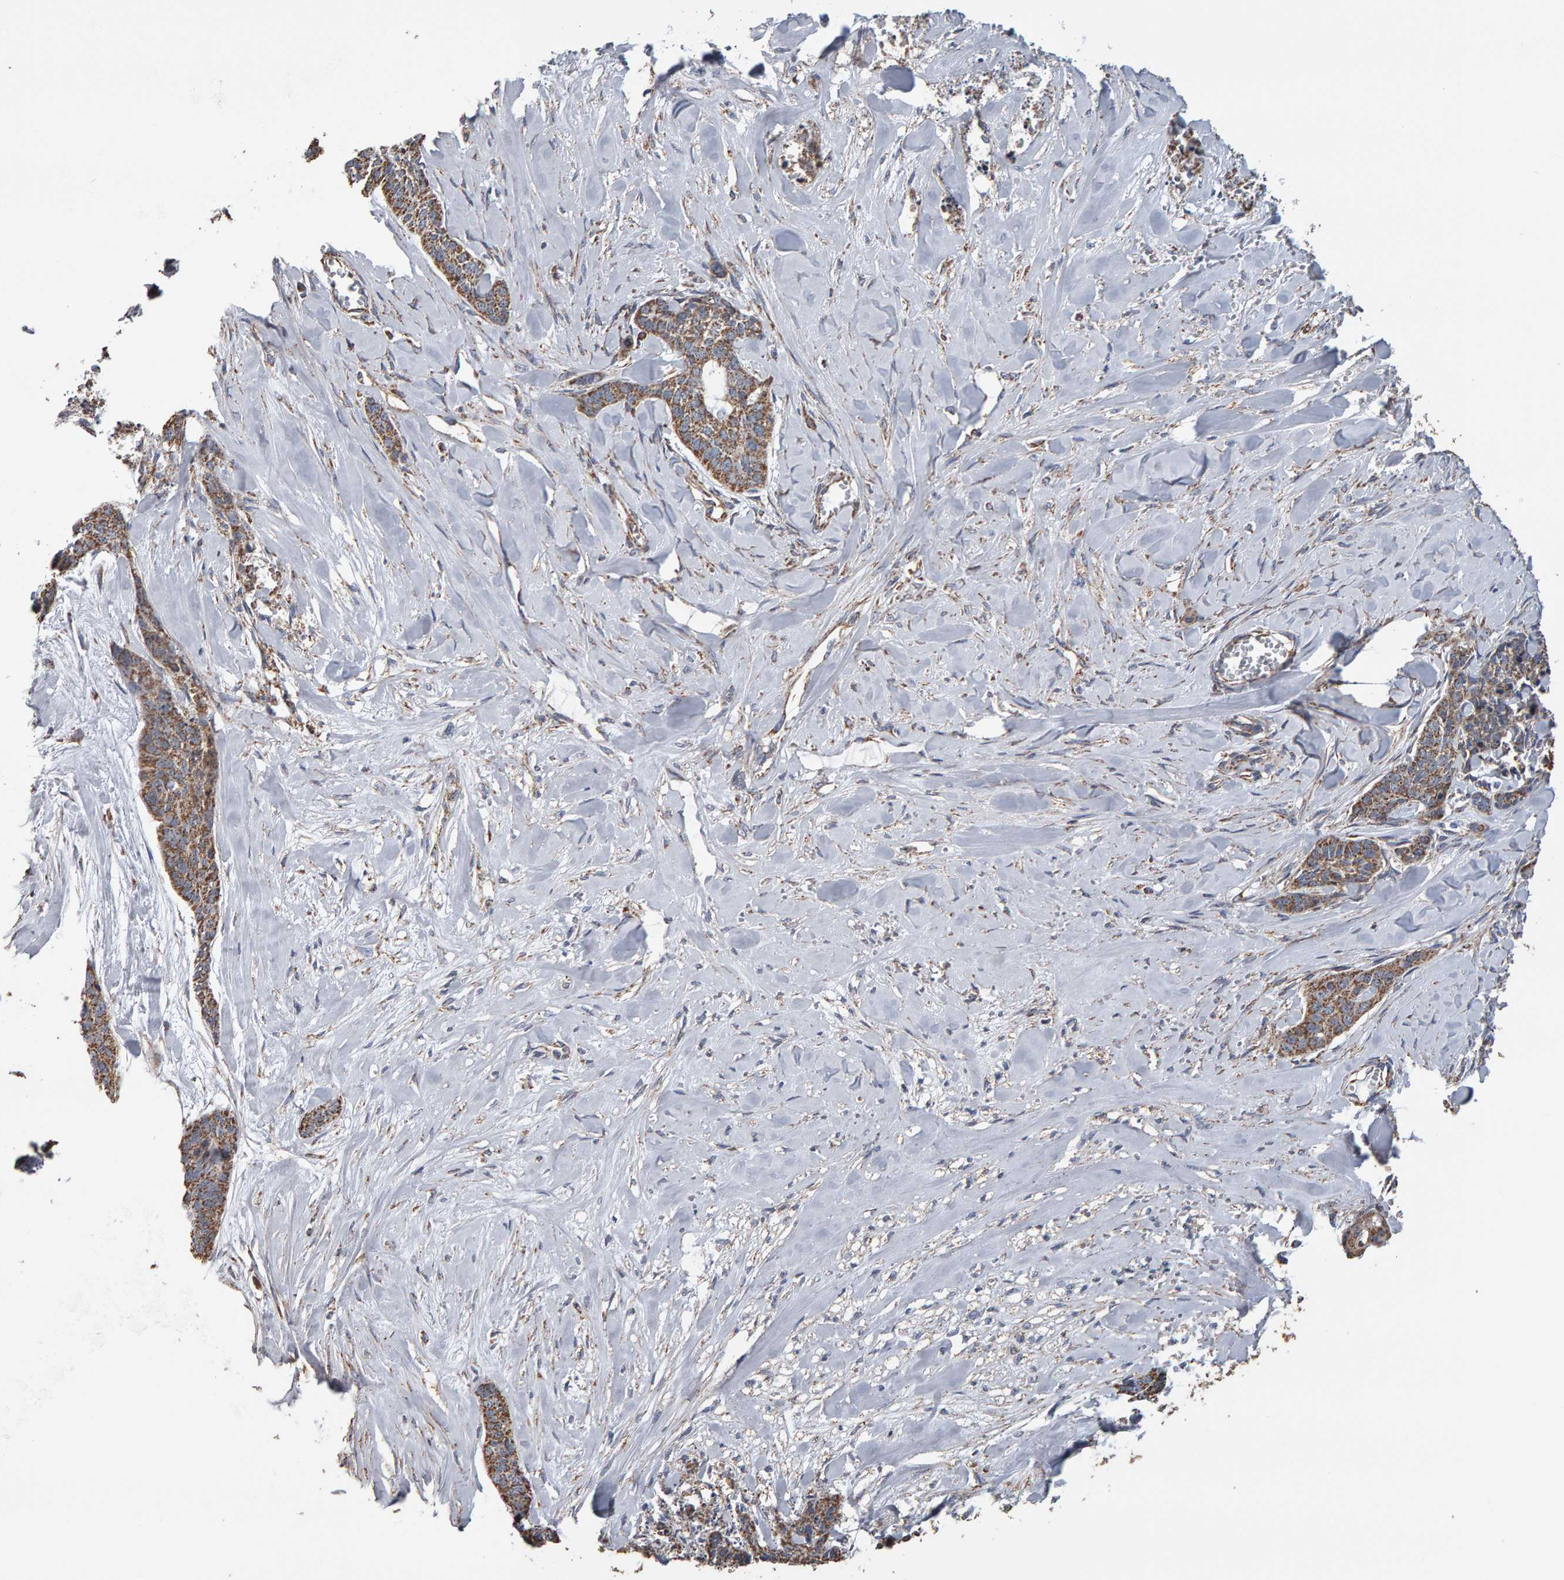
{"staining": {"intensity": "moderate", "quantity": ">75%", "location": "cytoplasmic/membranous"}, "tissue": "skin cancer", "cell_type": "Tumor cells", "image_type": "cancer", "snomed": [{"axis": "morphology", "description": "Basal cell carcinoma"}, {"axis": "topography", "description": "Skin"}], "caption": "IHC staining of skin basal cell carcinoma, which exhibits medium levels of moderate cytoplasmic/membranous expression in approximately >75% of tumor cells indicating moderate cytoplasmic/membranous protein positivity. The staining was performed using DAB (brown) for protein detection and nuclei were counterstained in hematoxylin (blue).", "gene": "TOM1L1", "patient": {"sex": "female", "age": 64}}